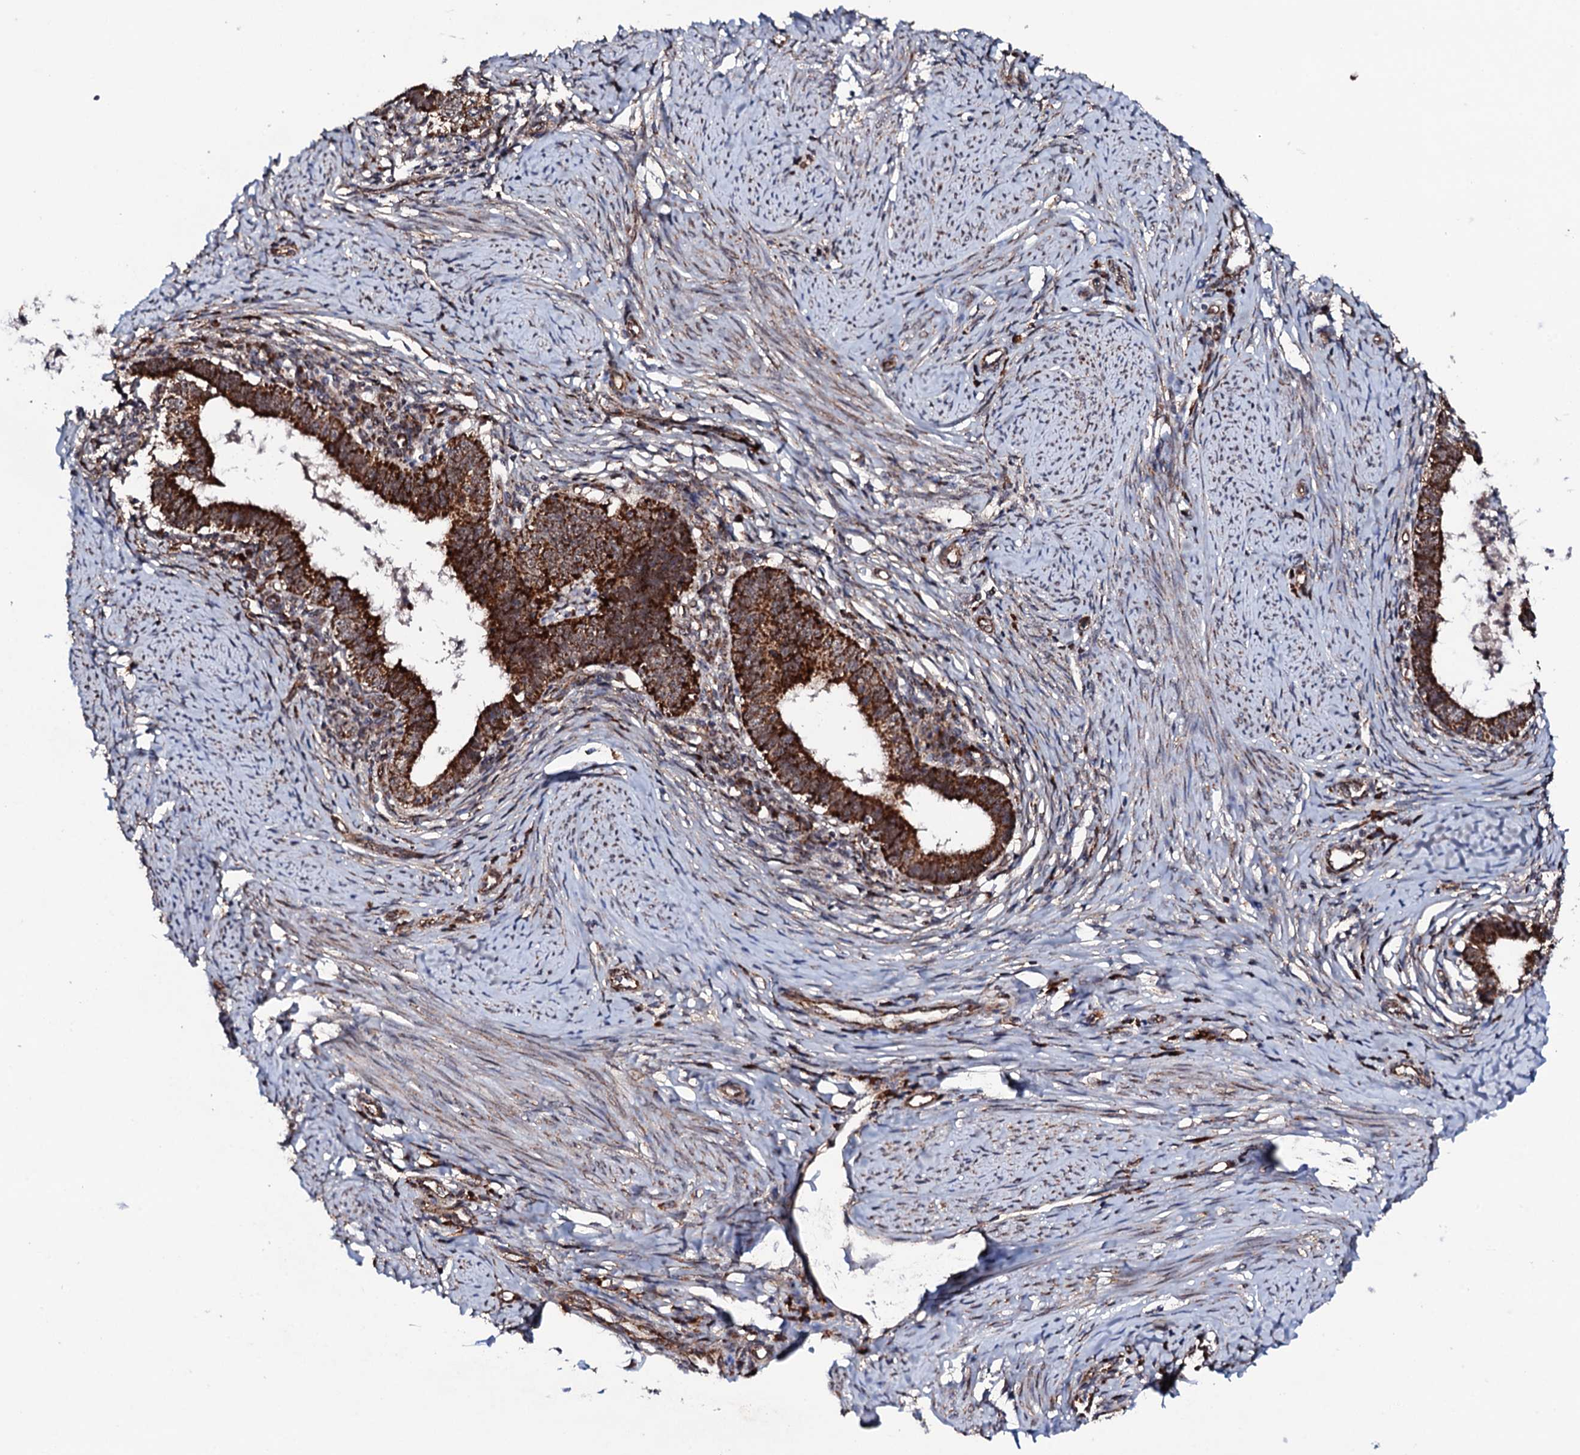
{"staining": {"intensity": "strong", "quantity": ">75%", "location": "cytoplasmic/membranous"}, "tissue": "cervical cancer", "cell_type": "Tumor cells", "image_type": "cancer", "snomed": [{"axis": "morphology", "description": "Adenocarcinoma, NOS"}, {"axis": "topography", "description": "Cervix"}], "caption": "Cervical adenocarcinoma stained with a brown dye demonstrates strong cytoplasmic/membranous positive staining in about >75% of tumor cells.", "gene": "MTIF3", "patient": {"sex": "female", "age": 36}}